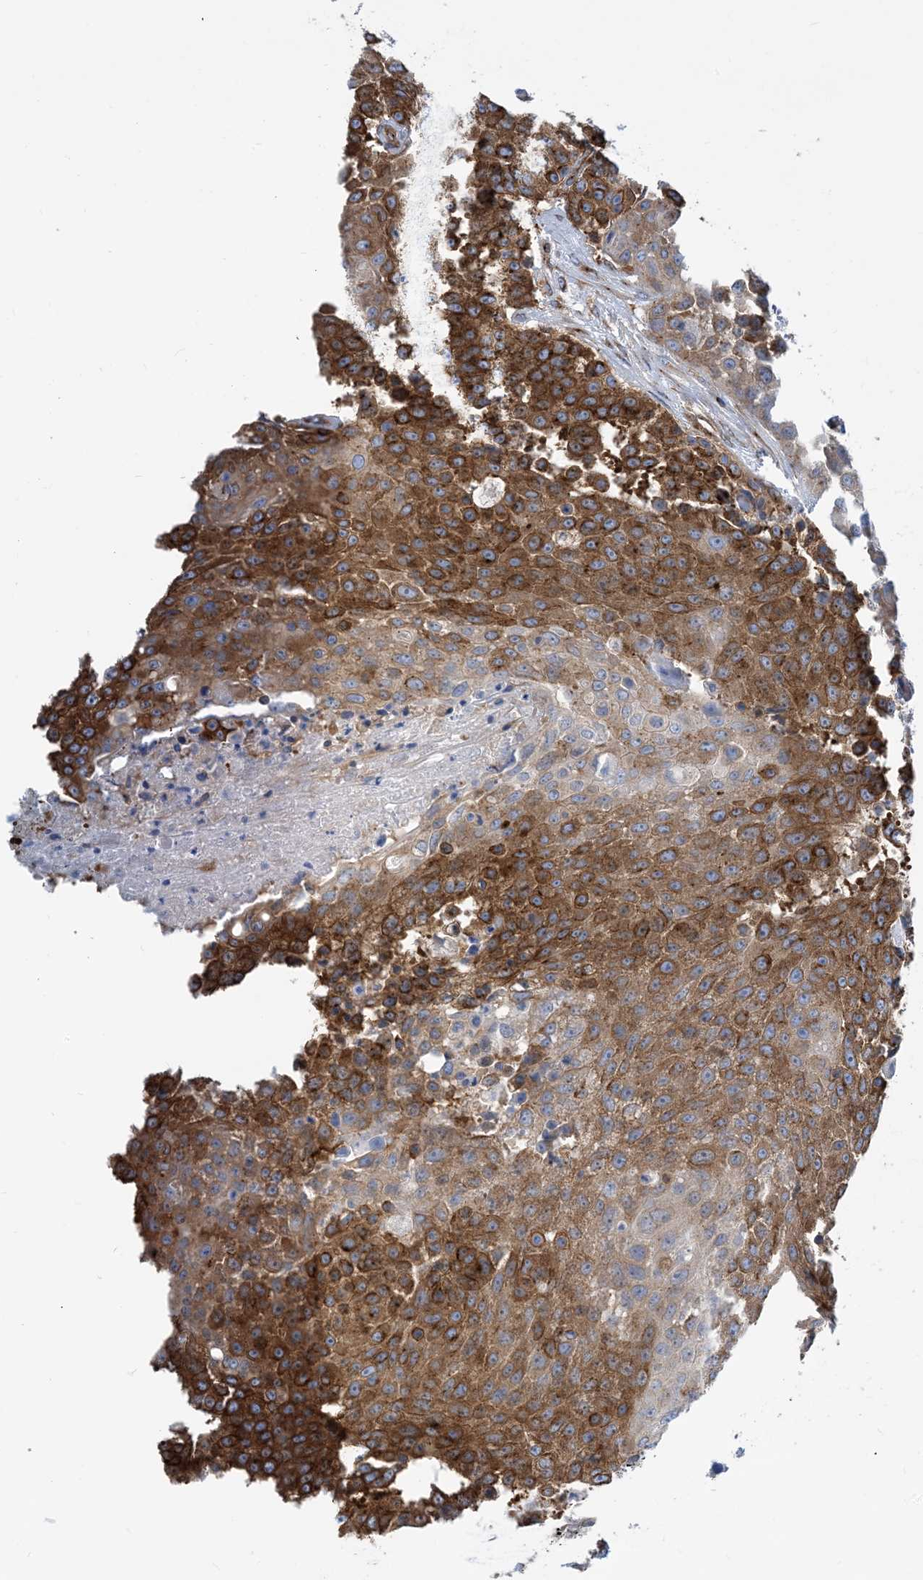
{"staining": {"intensity": "moderate", "quantity": ">75%", "location": "cytoplasmic/membranous"}, "tissue": "urothelial cancer", "cell_type": "Tumor cells", "image_type": "cancer", "snomed": [{"axis": "morphology", "description": "Urothelial carcinoma, High grade"}, {"axis": "topography", "description": "Urinary bladder"}], "caption": "Immunohistochemical staining of human high-grade urothelial carcinoma demonstrates medium levels of moderate cytoplasmic/membranous protein staining in about >75% of tumor cells. The staining was performed using DAB to visualize the protein expression in brown, while the nuclei were stained in blue with hematoxylin (Magnification: 20x).", "gene": "DYNC1LI1", "patient": {"sex": "female", "age": 63}}